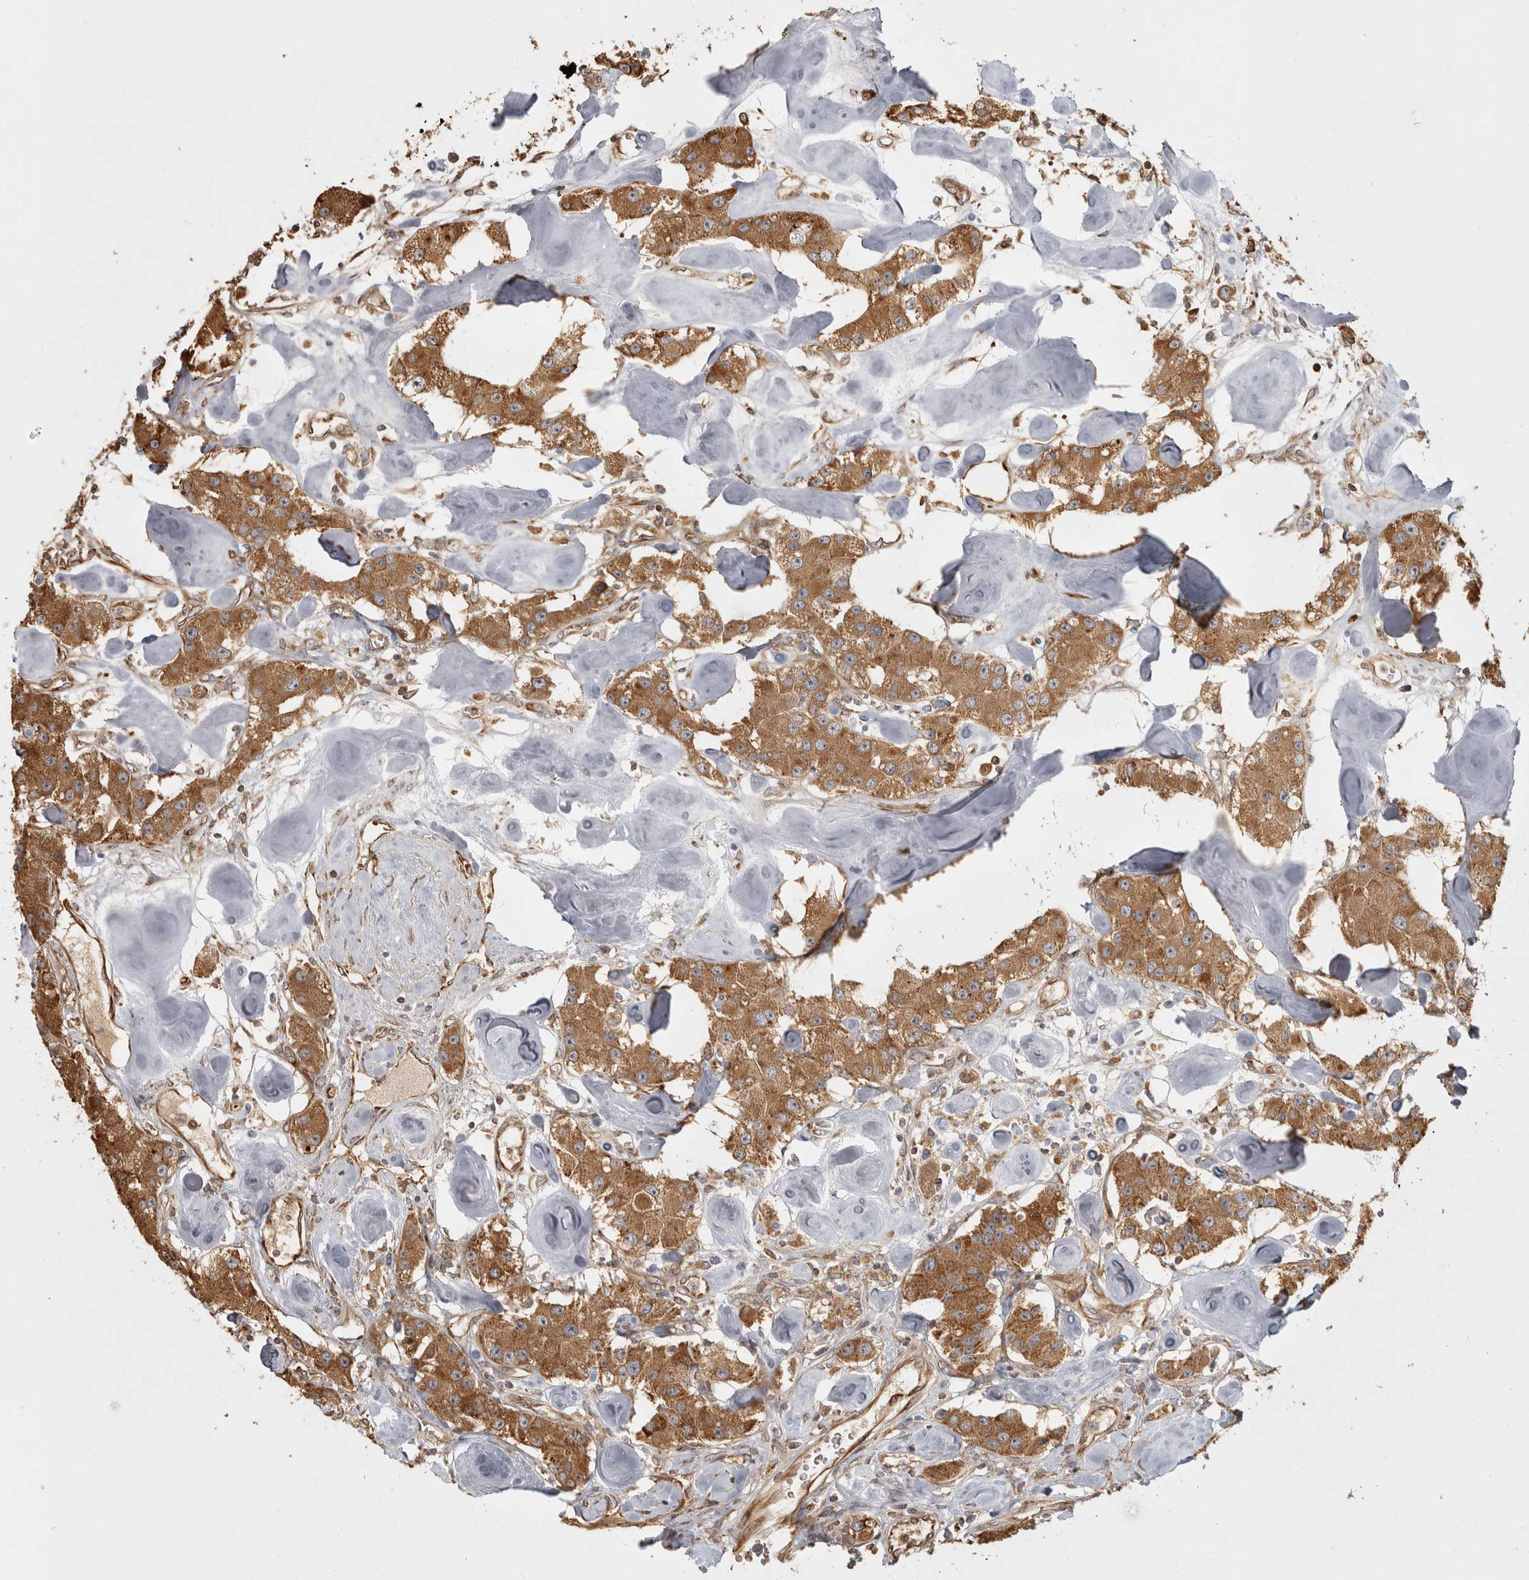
{"staining": {"intensity": "moderate", "quantity": ">75%", "location": "cytoplasmic/membranous"}, "tissue": "carcinoid", "cell_type": "Tumor cells", "image_type": "cancer", "snomed": [{"axis": "morphology", "description": "Carcinoid, malignant, NOS"}, {"axis": "topography", "description": "Pancreas"}], "caption": "Immunohistochemistry photomicrograph of carcinoid stained for a protein (brown), which exhibits medium levels of moderate cytoplasmic/membranous positivity in about >75% of tumor cells.", "gene": "CAMSAP2", "patient": {"sex": "male", "age": 41}}